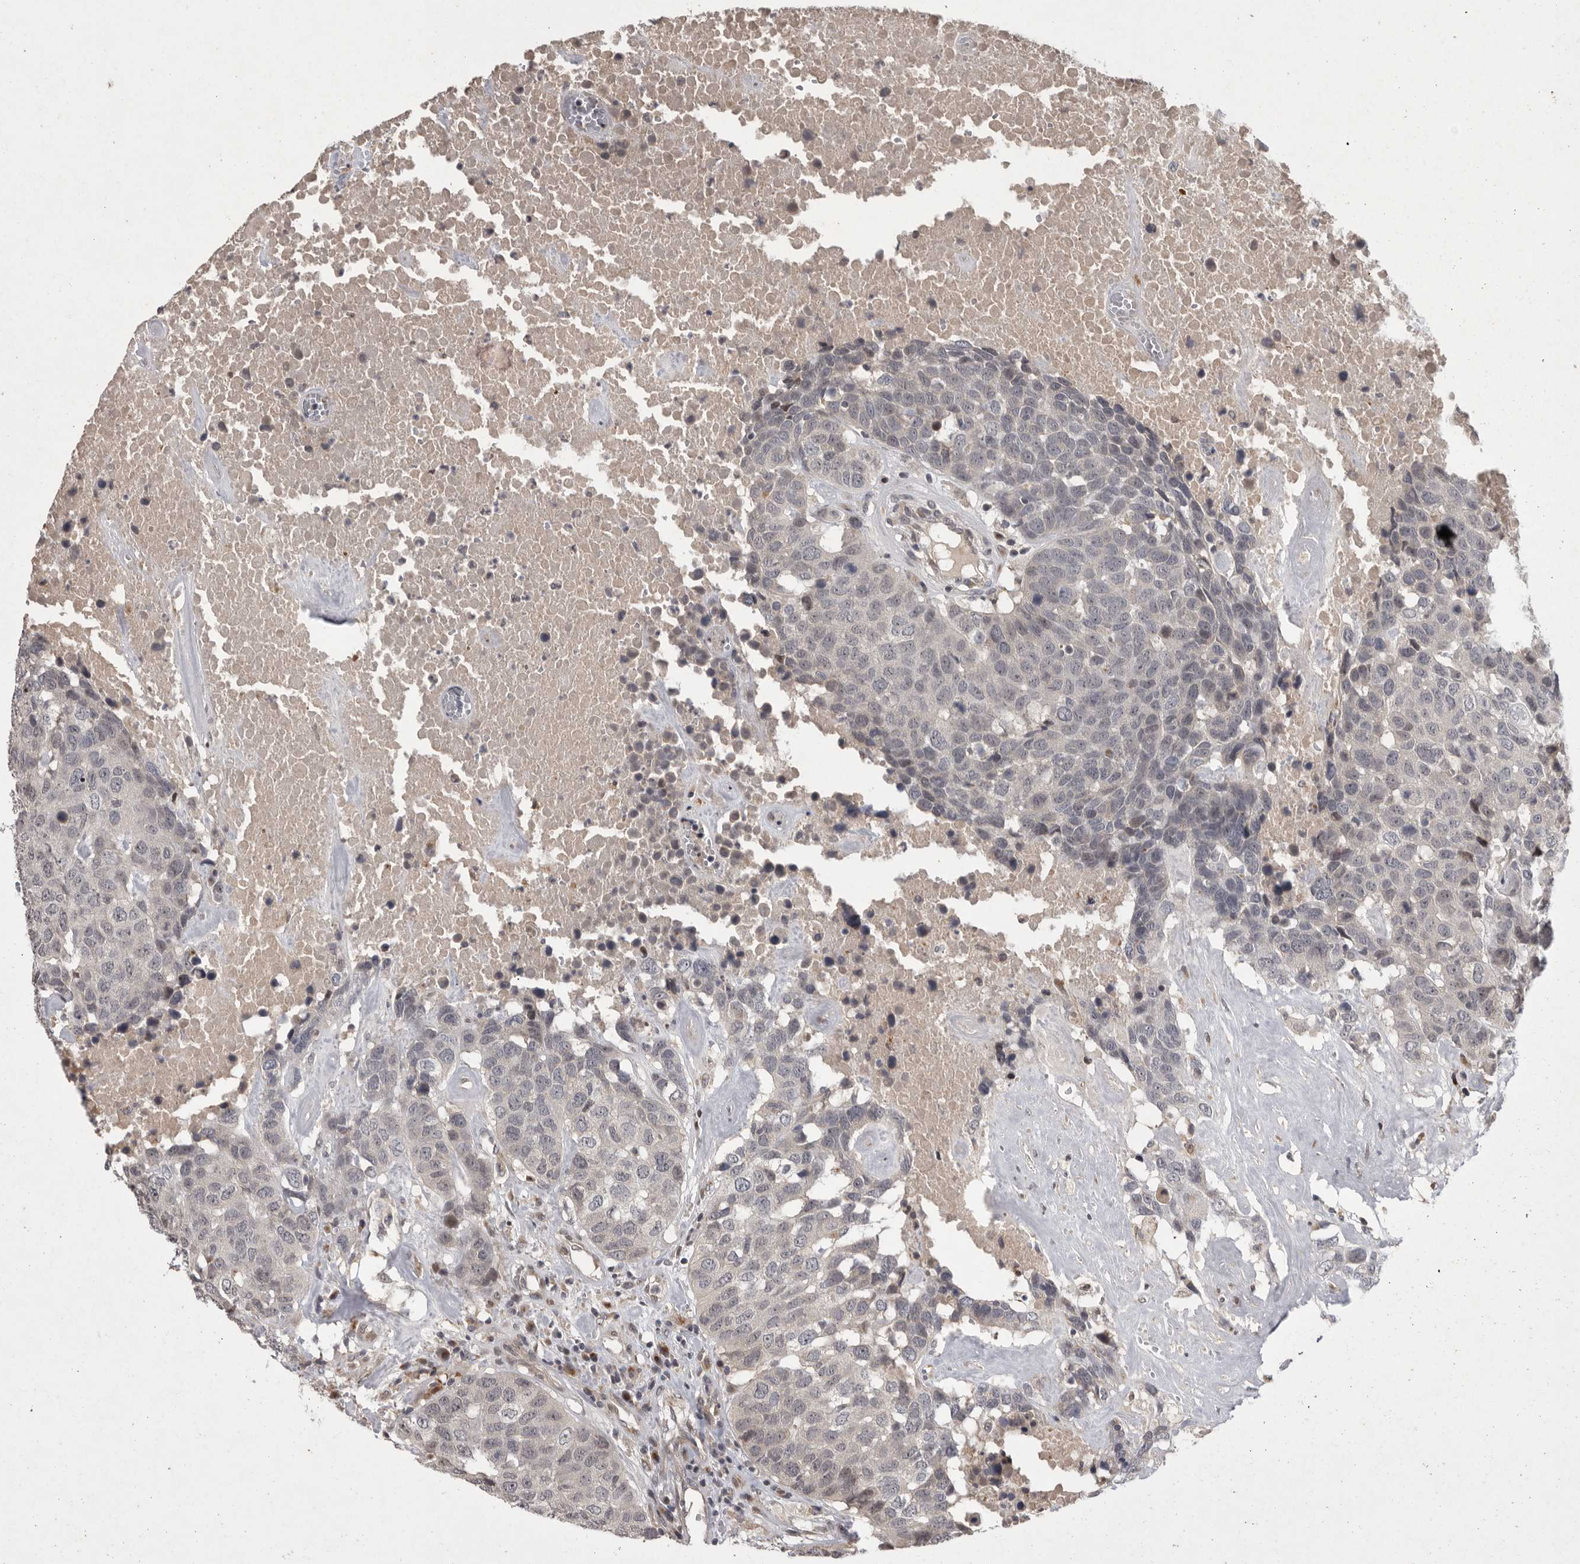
{"staining": {"intensity": "negative", "quantity": "none", "location": "none"}, "tissue": "head and neck cancer", "cell_type": "Tumor cells", "image_type": "cancer", "snomed": [{"axis": "morphology", "description": "Squamous cell carcinoma, NOS"}, {"axis": "topography", "description": "Head-Neck"}], "caption": "Immunohistochemistry of head and neck squamous cell carcinoma exhibits no positivity in tumor cells.", "gene": "MAN2A1", "patient": {"sex": "male", "age": 66}}